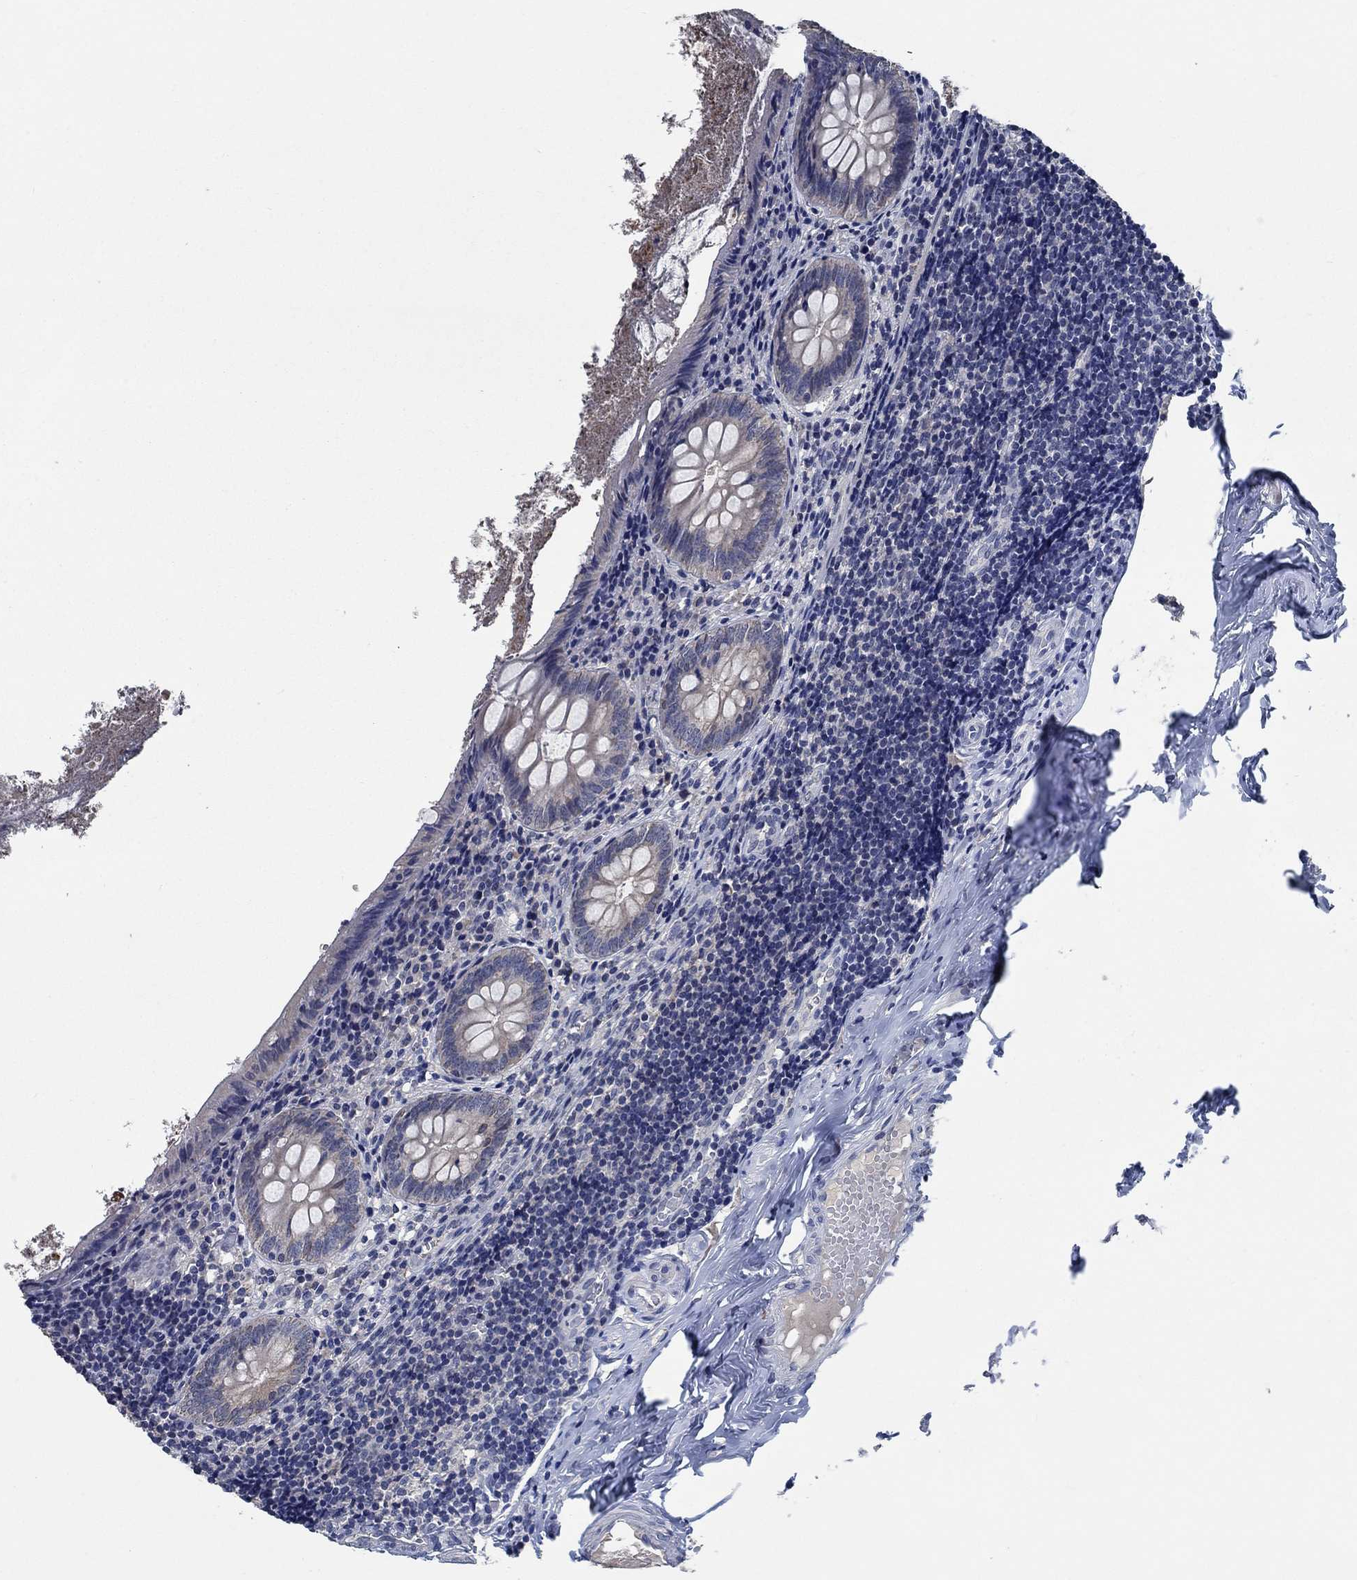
{"staining": {"intensity": "negative", "quantity": "none", "location": "none"}, "tissue": "appendix", "cell_type": "Glandular cells", "image_type": "normal", "snomed": [{"axis": "morphology", "description": "Normal tissue, NOS"}, {"axis": "topography", "description": "Appendix"}], "caption": "Immunohistochemistry photomicrograph of unremarkable appendix: human appendix stained with DAB (3,3'-diaminobenzidine) reveals no significant protein staining in glandular cells.", "gene": "OBSCN", "patient": {"sex": "female", "age": 23}}